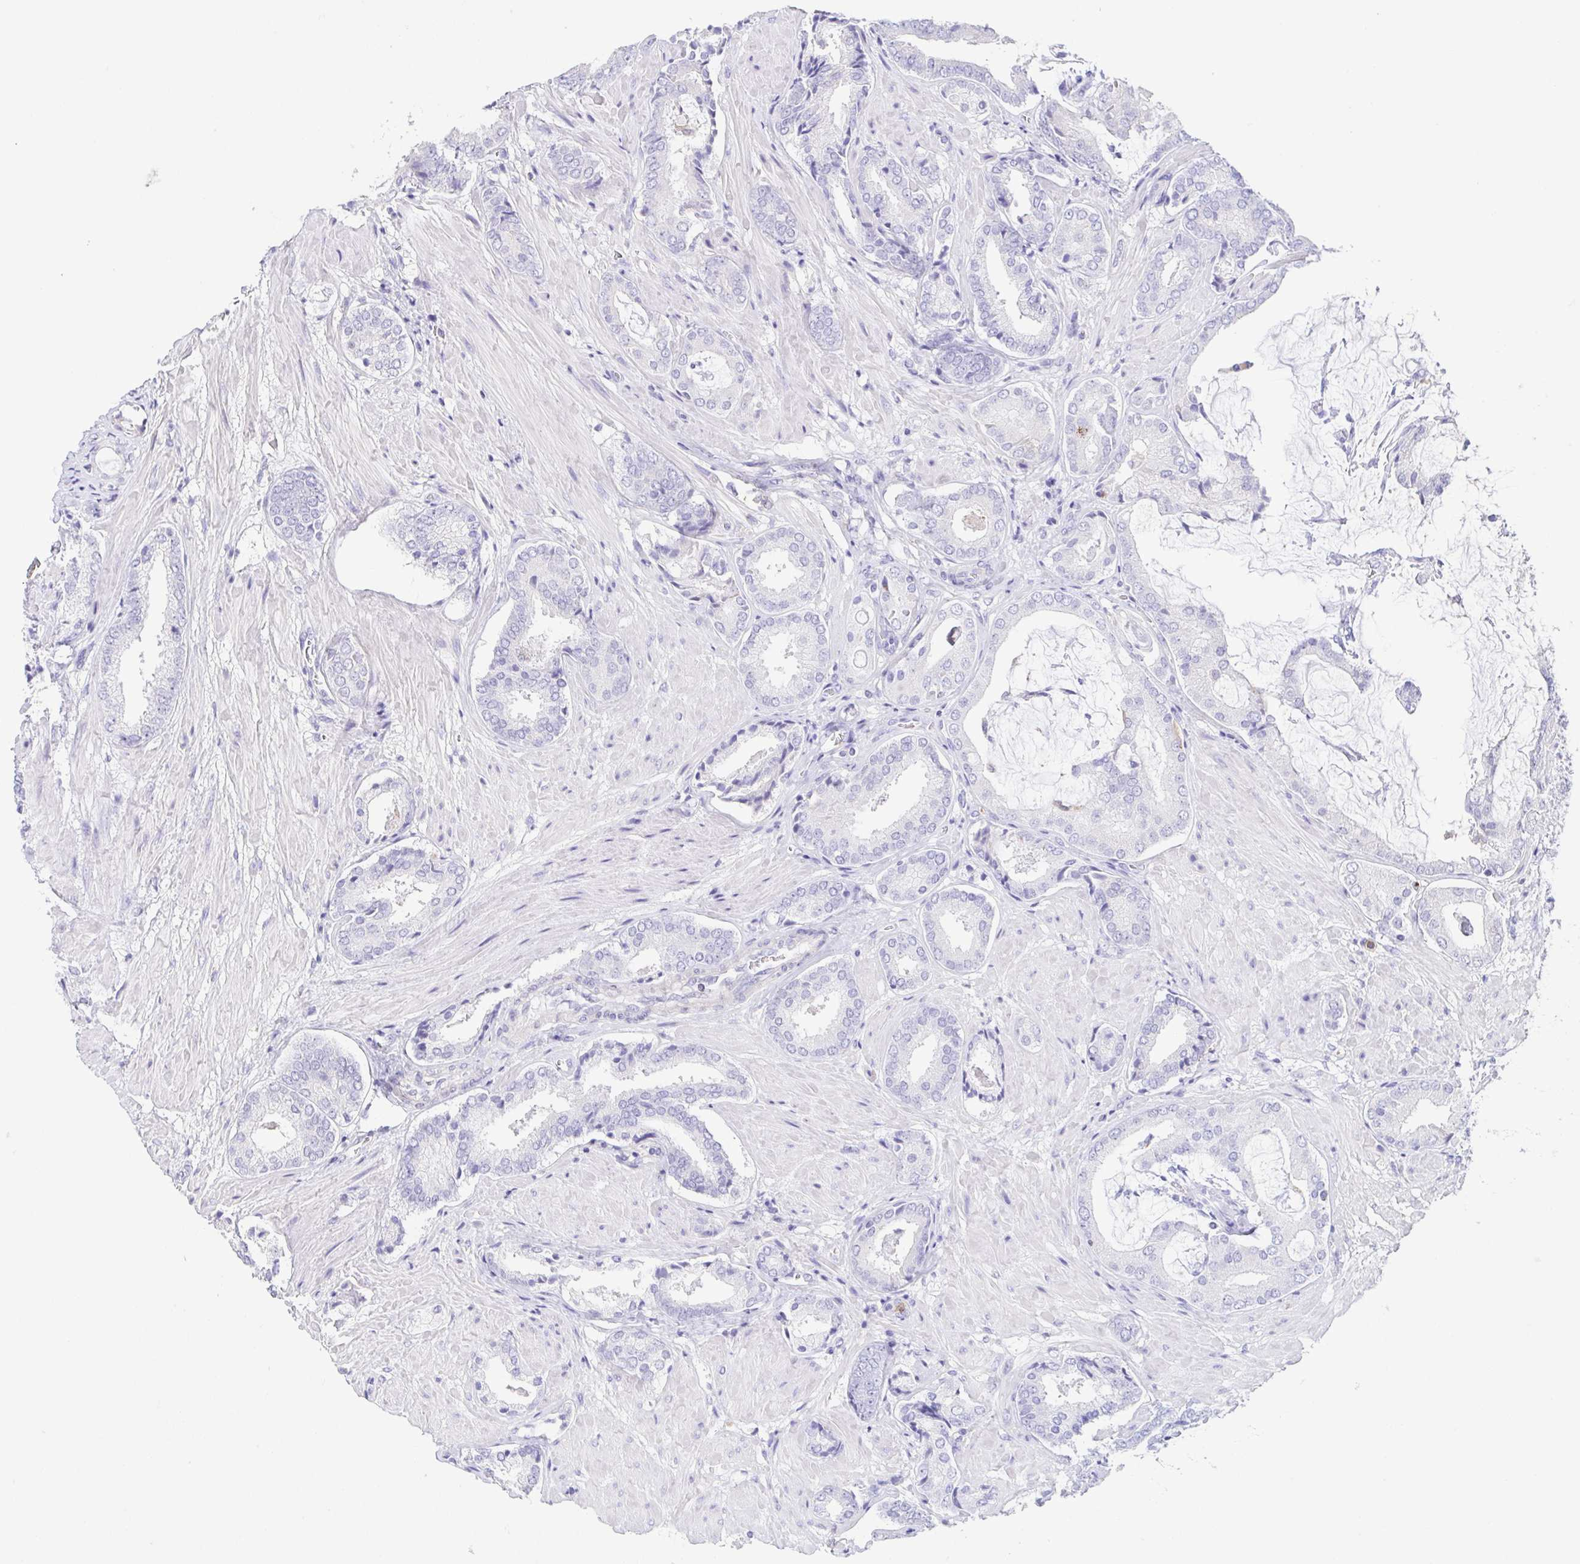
{"staining": {"intensity": "negative", "quantity": "none", "location": "none"}, "tissue": "prostate cancer", "cell_type": "Tumor cells", "image_type": "cancer", "snomed": [{"axis": "morphology", "description": "Adenocarcinoma, High grade"}, {"axis": "topography", "description": "Prostate"}], "caption": "Prostate cancer (adenocarcinoma (high-grade)) was stained to show a protein in brown. There is no significant expression in tumor cells.", "gene": "ARPP21", "patient": {"sex": "male", "age": 56}}